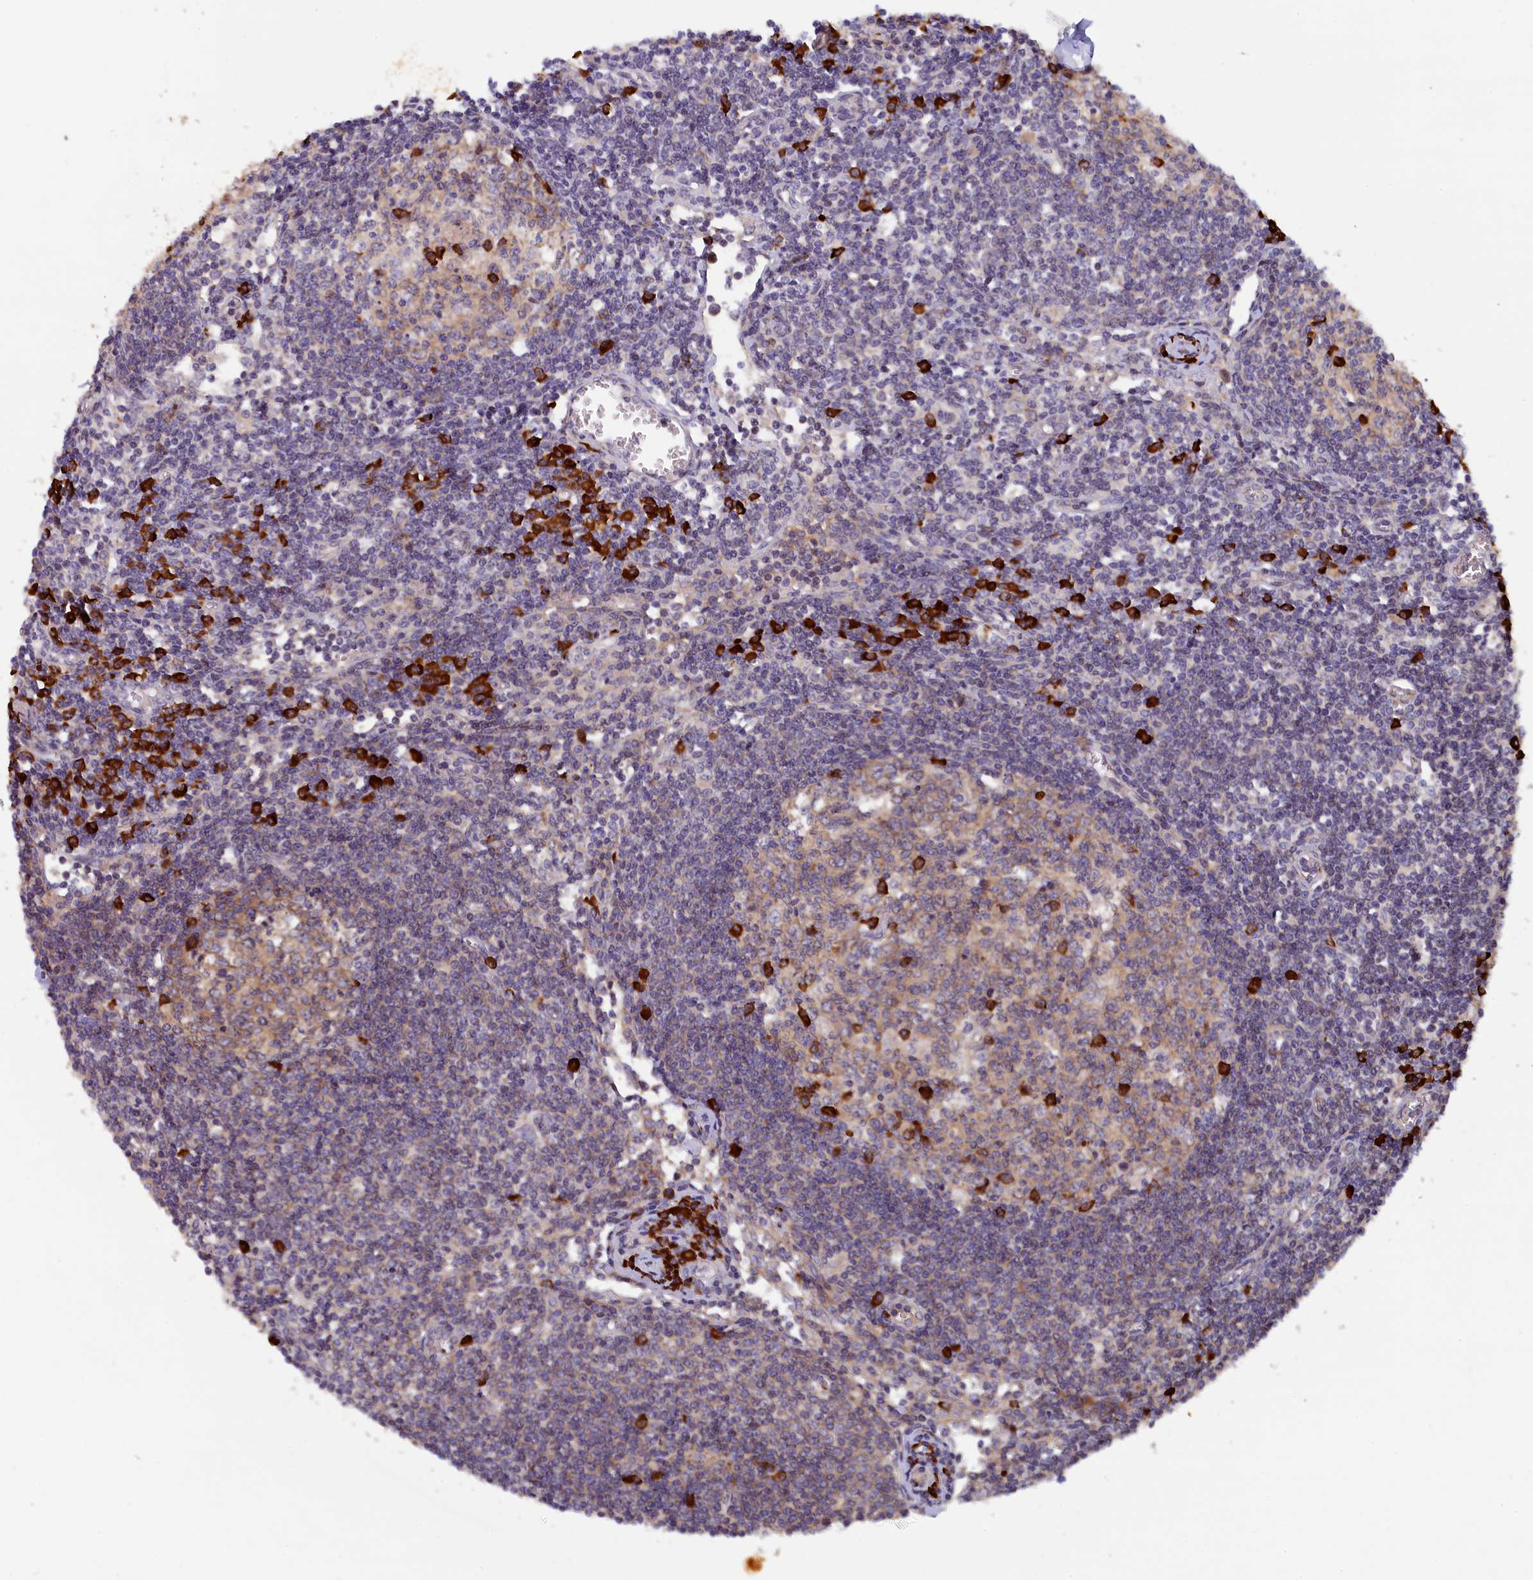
{"staining": {"intensity": "strong", "quantity": "<25%", "location": "cytoplasmic/membranous"}, "tissue": "lymph node", "cell_type": "Germinal center cells", "image_type": "normal", "snomed": [{"axis": "morphology", "description": "Normal tissue, NOS"}, {"axis": "topography", "description": "Lymph node"}], "caption": "The histopathology image shows a brown stain indicating the presence of a protein in the cytoplasmic/membranous of germinal center cells in lymph node. Using DAB (brown) and hematoxylin (blue) stains, captured at high magnification using brightfield microscopy.", "gene": "JPT2", "patient": {"sex": "female", "age": 55}}